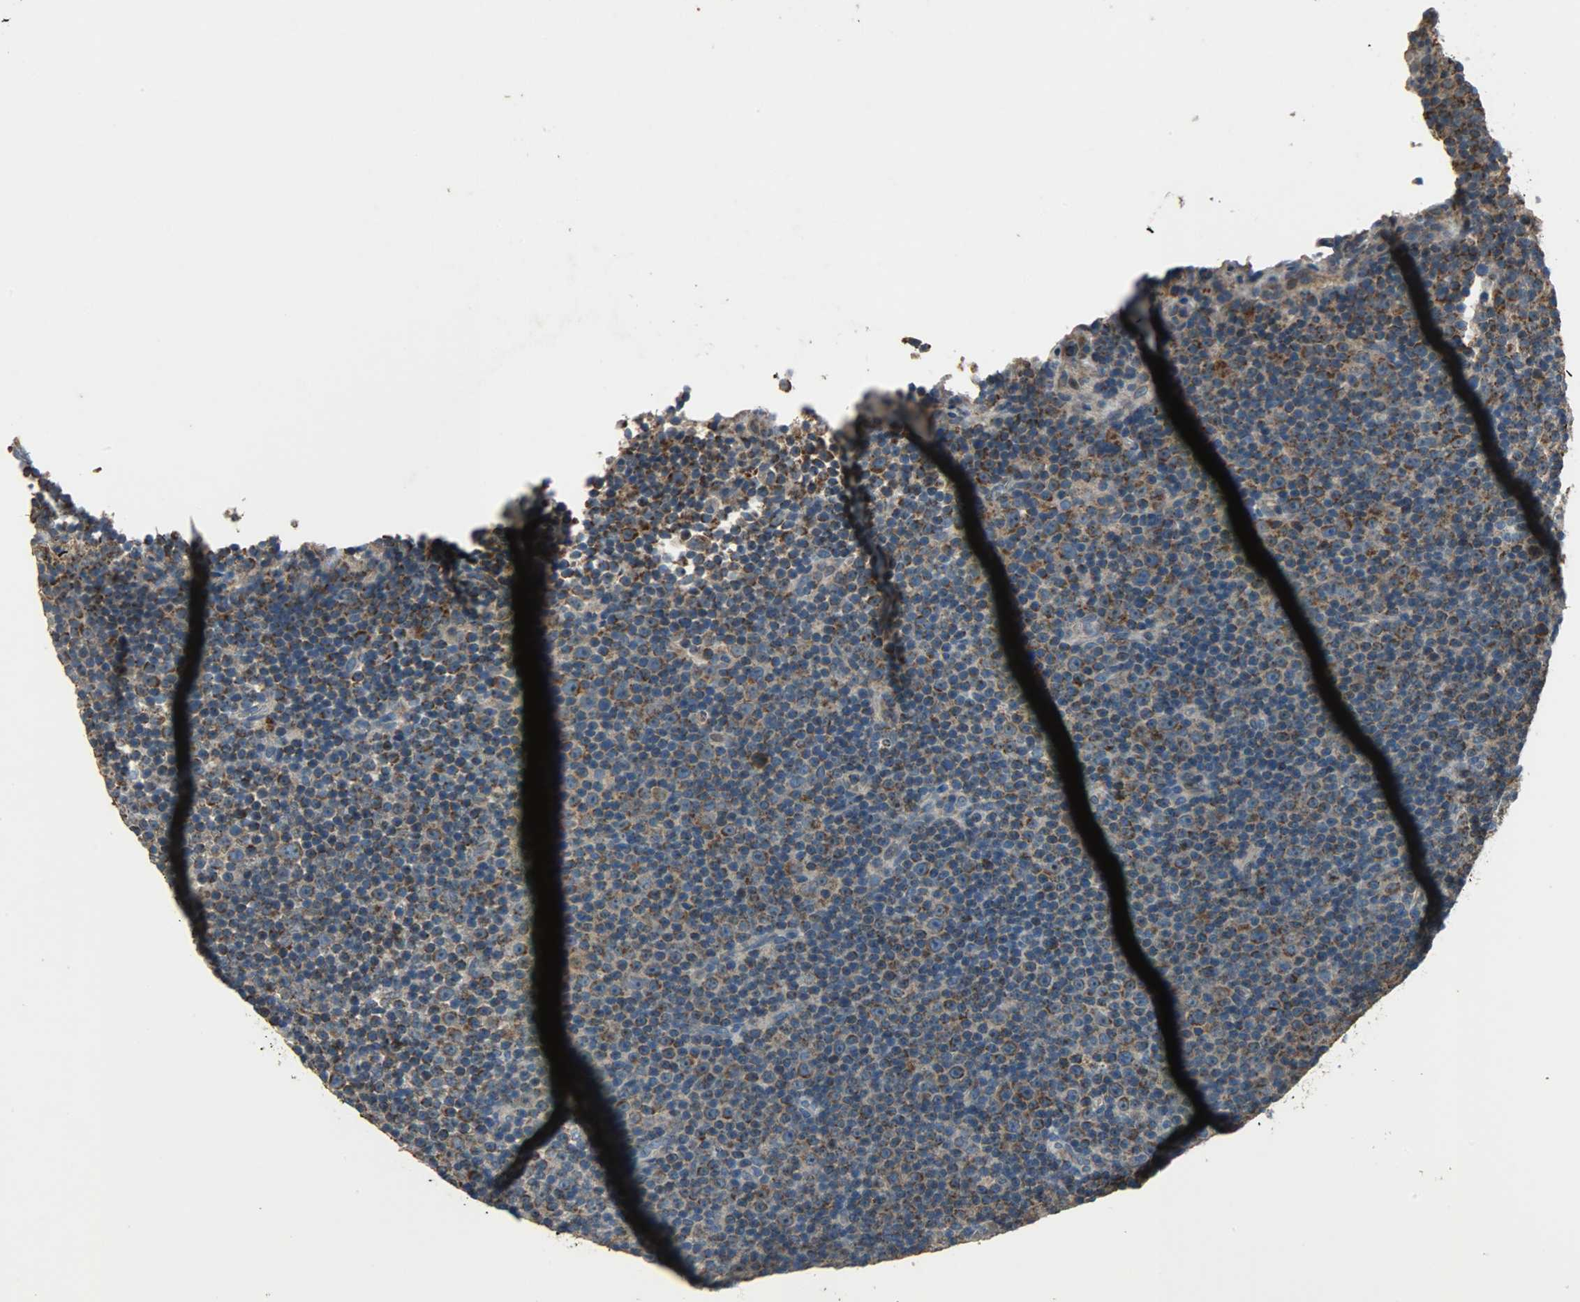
{"staining": {"intensity": "strong", "quantity": ">75%", "location": "cytoplasmic/membranous"}, "tissue": "lymphoma", "cell_type": "Tumor cells", "image_type": "cancer", "snomed": [{"axis": "morphology", "description": "Malignant lymphoma, non-Hodgkin's type, Low grade"}, {"axis": "topography", "description": "Lymph node"}], "caption": "Lymphoma was stained to show a protein in brown. There is high levels of strong cytoplasmic/membranous expression in about >75% of tumor cells. Ihc stains the protein in brown and the nuclei are stained blue.", "gene": "AMT", "patient": {"sex": "female", "age": 67}}